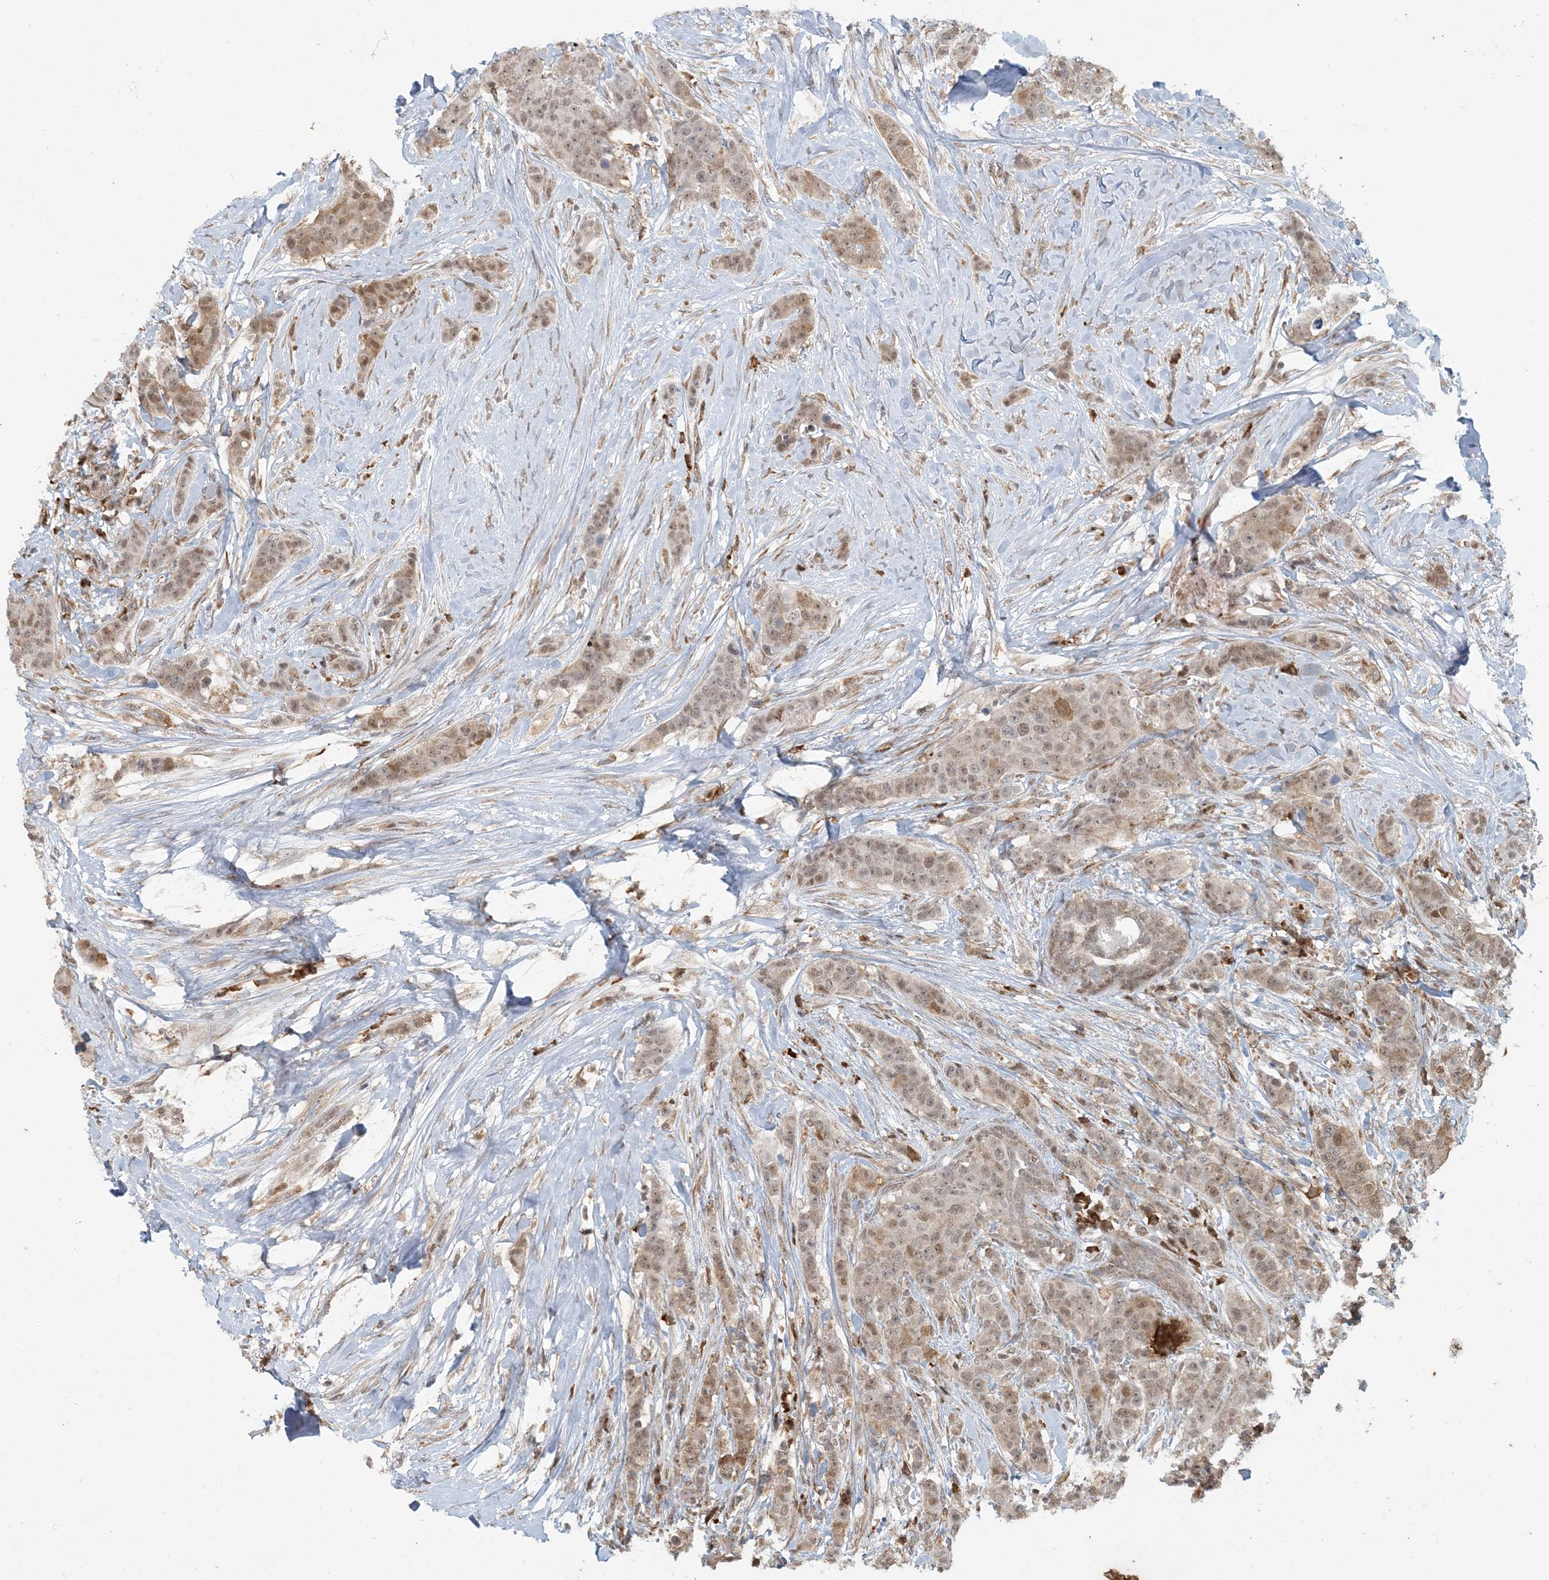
{"staining": {"intensity": "moderate", "quantity": ">75%", "location": "nuclear"}, "tissue": "breast cancer", "cell_type": "Tumor cells", "image_type": "cancer", "snomed": [{"axis": "morphology", "description": "Duct carcinoma"}, {"axis": "topography", "description": "Breast"}], "caption": "High-magnification brightfield microscopy of invasive ductal carcinoma (breast) stained with DAB (3,3'-diaminobenzidine) (brown) and counterstained with hematoxylin (blue). tumor cells exhibit moderate nuclear expression is appreciated in approximately>75% of cells.", "gene": "AK9", "patient": {"sex": "female", "age": 40}}